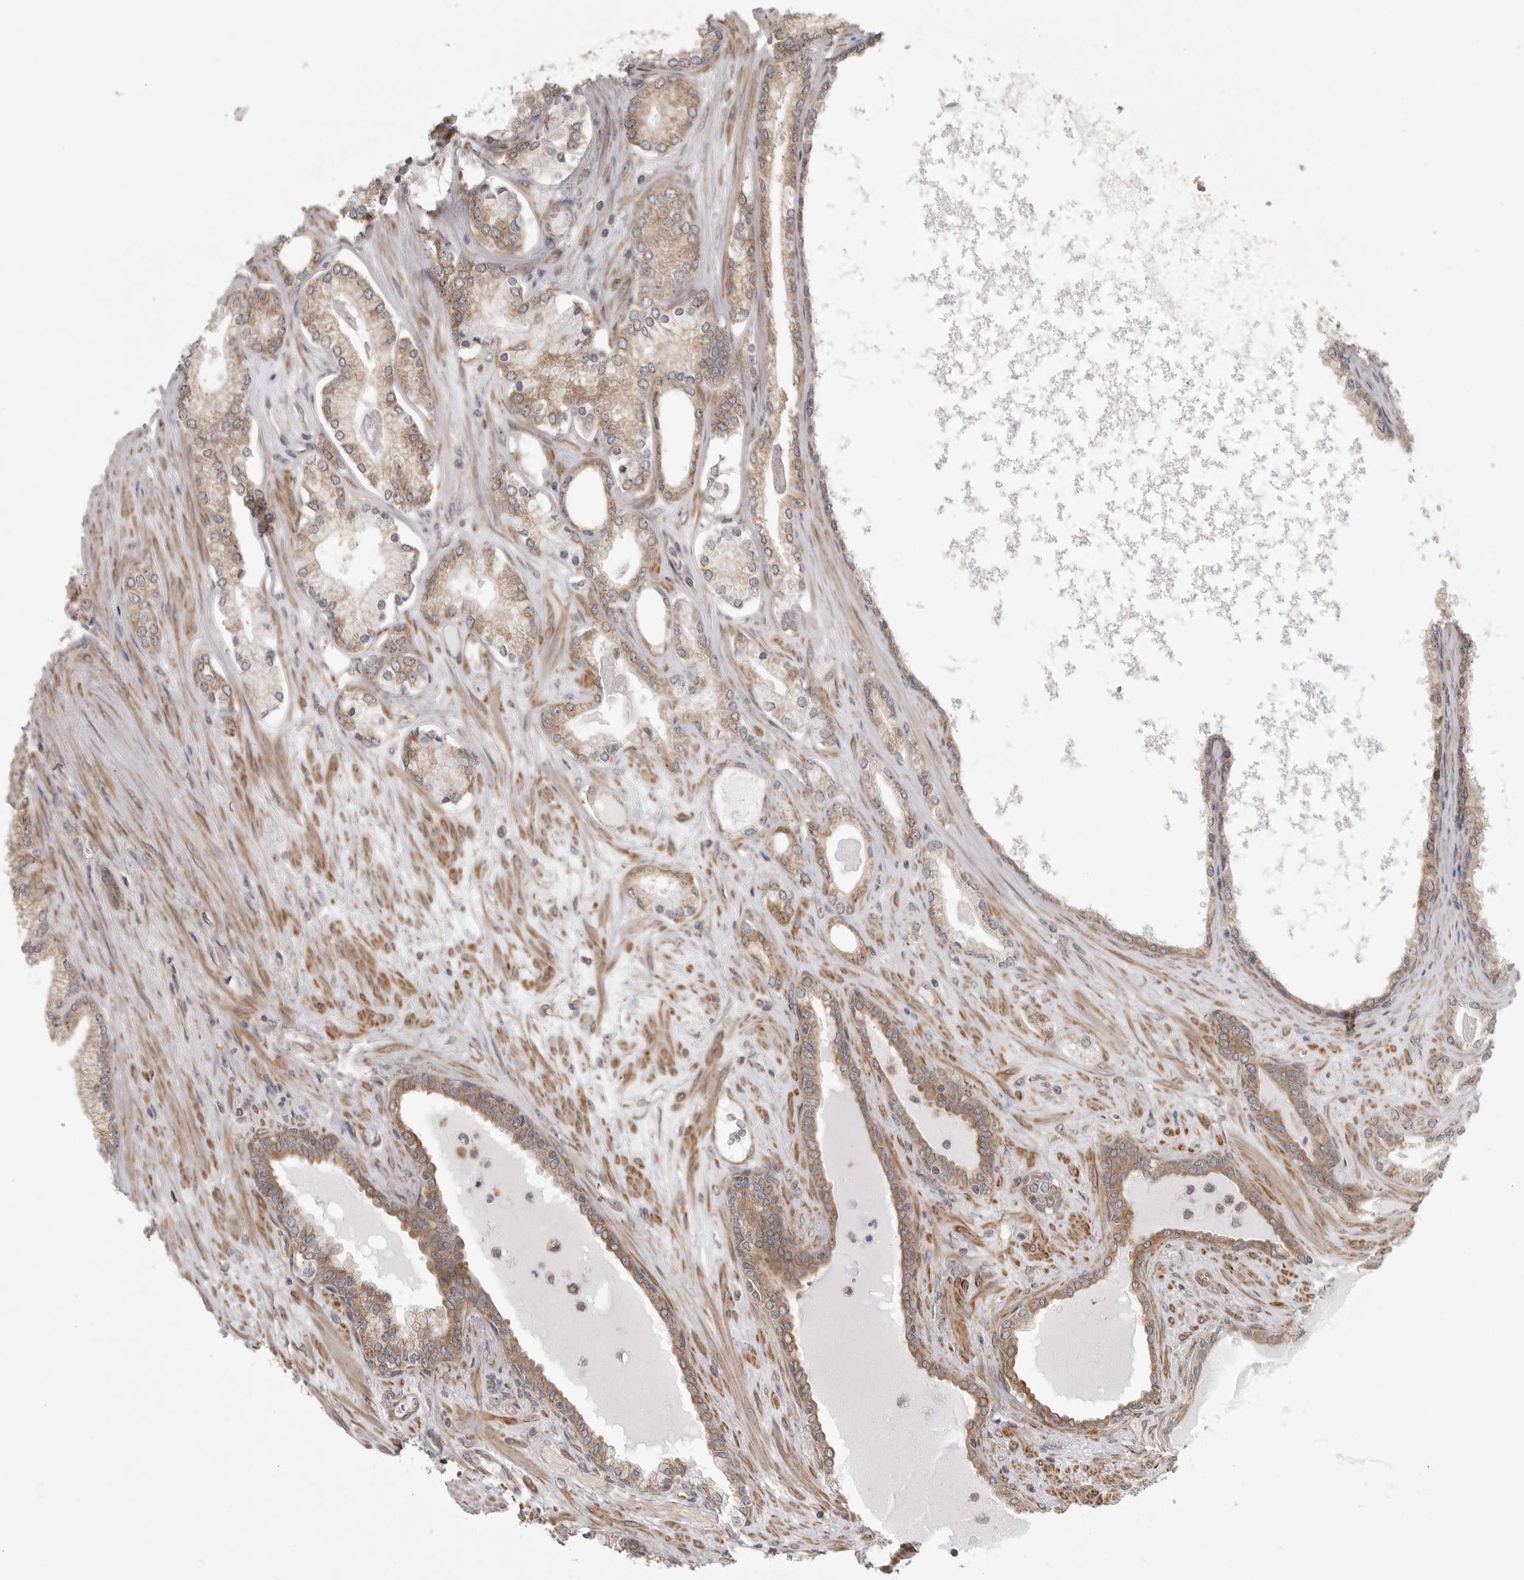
{"staining": {"intensity": "moderate", "quantity": ">75%", "location": "cytoplasmic/membranous"}, "tissue": "prostate cancer", "cell_type": "Tumor cells", "image_type": "cancer", "snomed": [{"axis": "morphology", "description": "Adenocarcinoma, Low grade"}, {"axis": "topography", "description": "Prostate"}], "caption": "The immunohistochemical stain highlights moderate cytoplasmic/membranous positivity in tumor cells of low-grade adenocarcinoma (prostate) tissue. (brown staining indicates protein expression, while blue staining denotes nuclei).", "gene": "CERS2", "patient": {"sex": "male", "age": 70}}